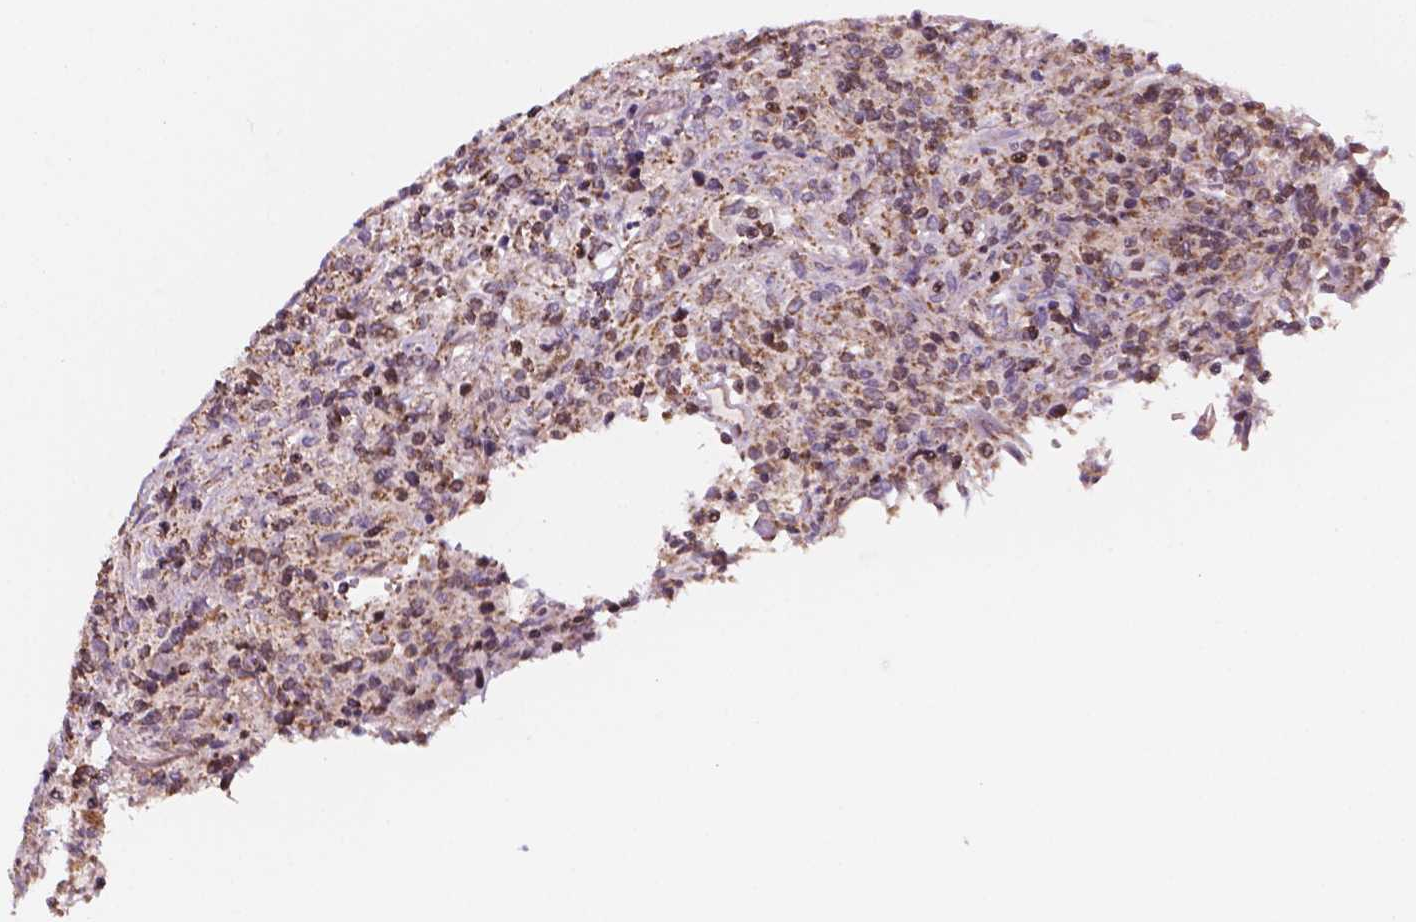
{"staining": {"intensity": "moderate", "quantity": ">75%", "location": "cytoplasmic/membranous"}, "tissue": "lymphoma", "cell_type": "Tumor cells", "image_type": "cancer", "snomed": [{"axis": "morphology", "description": "Malignant lymphoma, non-Hodgkin's type, High grade"}, {"axis": "topography", "description": "Lung"}], "caption": "Immunohistochemical staining of high-grade malignant lymphoma, non-Hodgkin's type shows medium levels of moderate cytoplasmic/membranous positivity in about >75% of tumor cells.", "gene": "GEMIN4", "patient": {"sex": "male", "age": 79}}